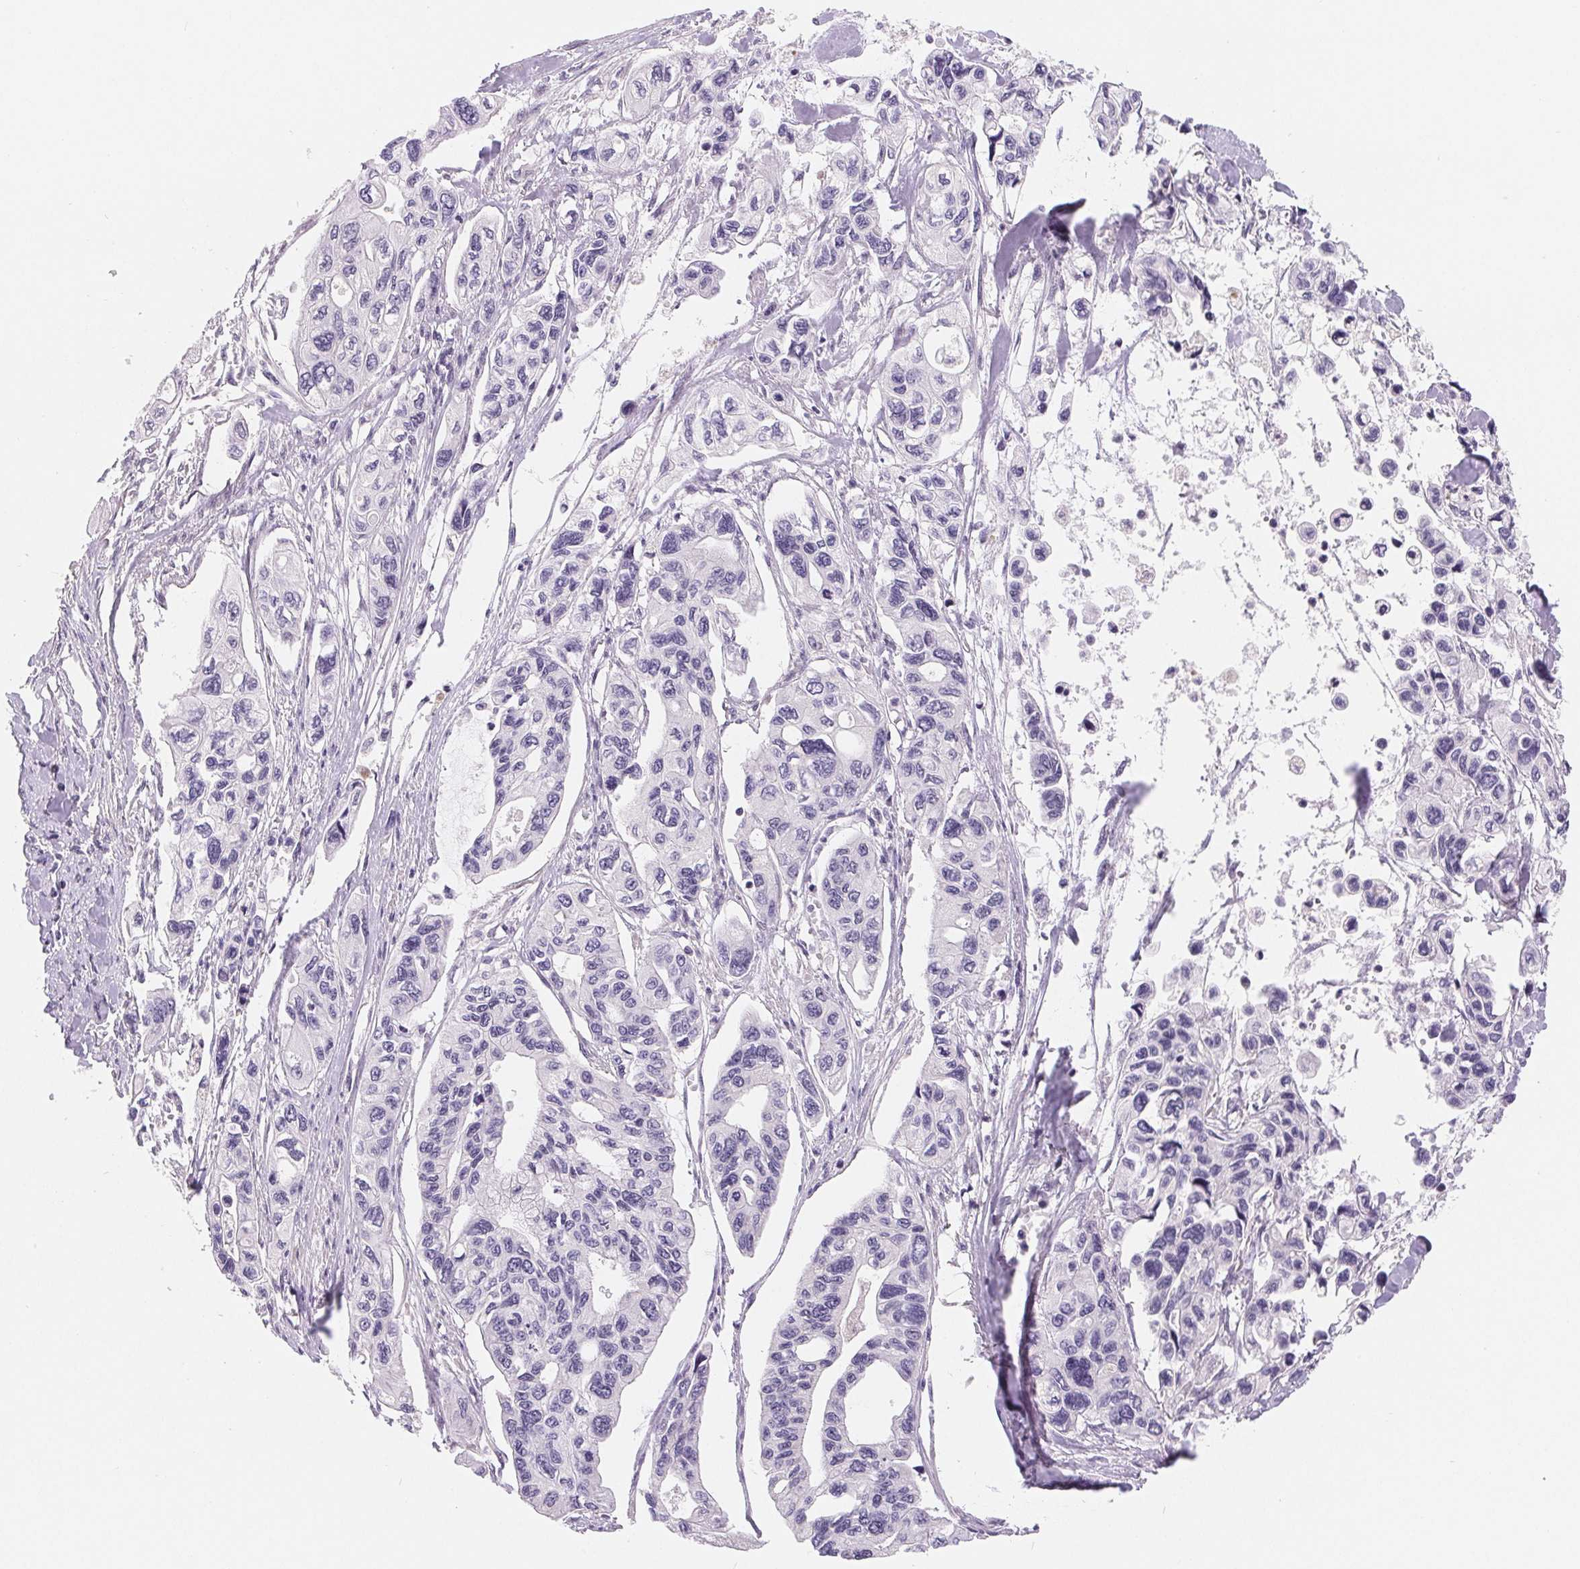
{"staining": {"intensity": "negative", "quantity": "none", "location": "none"}, "tissue": "pancreatic cancer", "cell_type": "Tumor cells", "image_type": "cancer", "snomed": [{"axis": "morphology", "description": "Adenocarcinoma, NOS"}, {"axis": "topography", "description": "Pancreas"}], "caption": "Micrograph shows no significant protein expression in tumor cells of pancreatic cancer (adenocarcinoma).", "gene": "LCA5L", "patient": {"sex": "female", "age": 76}}